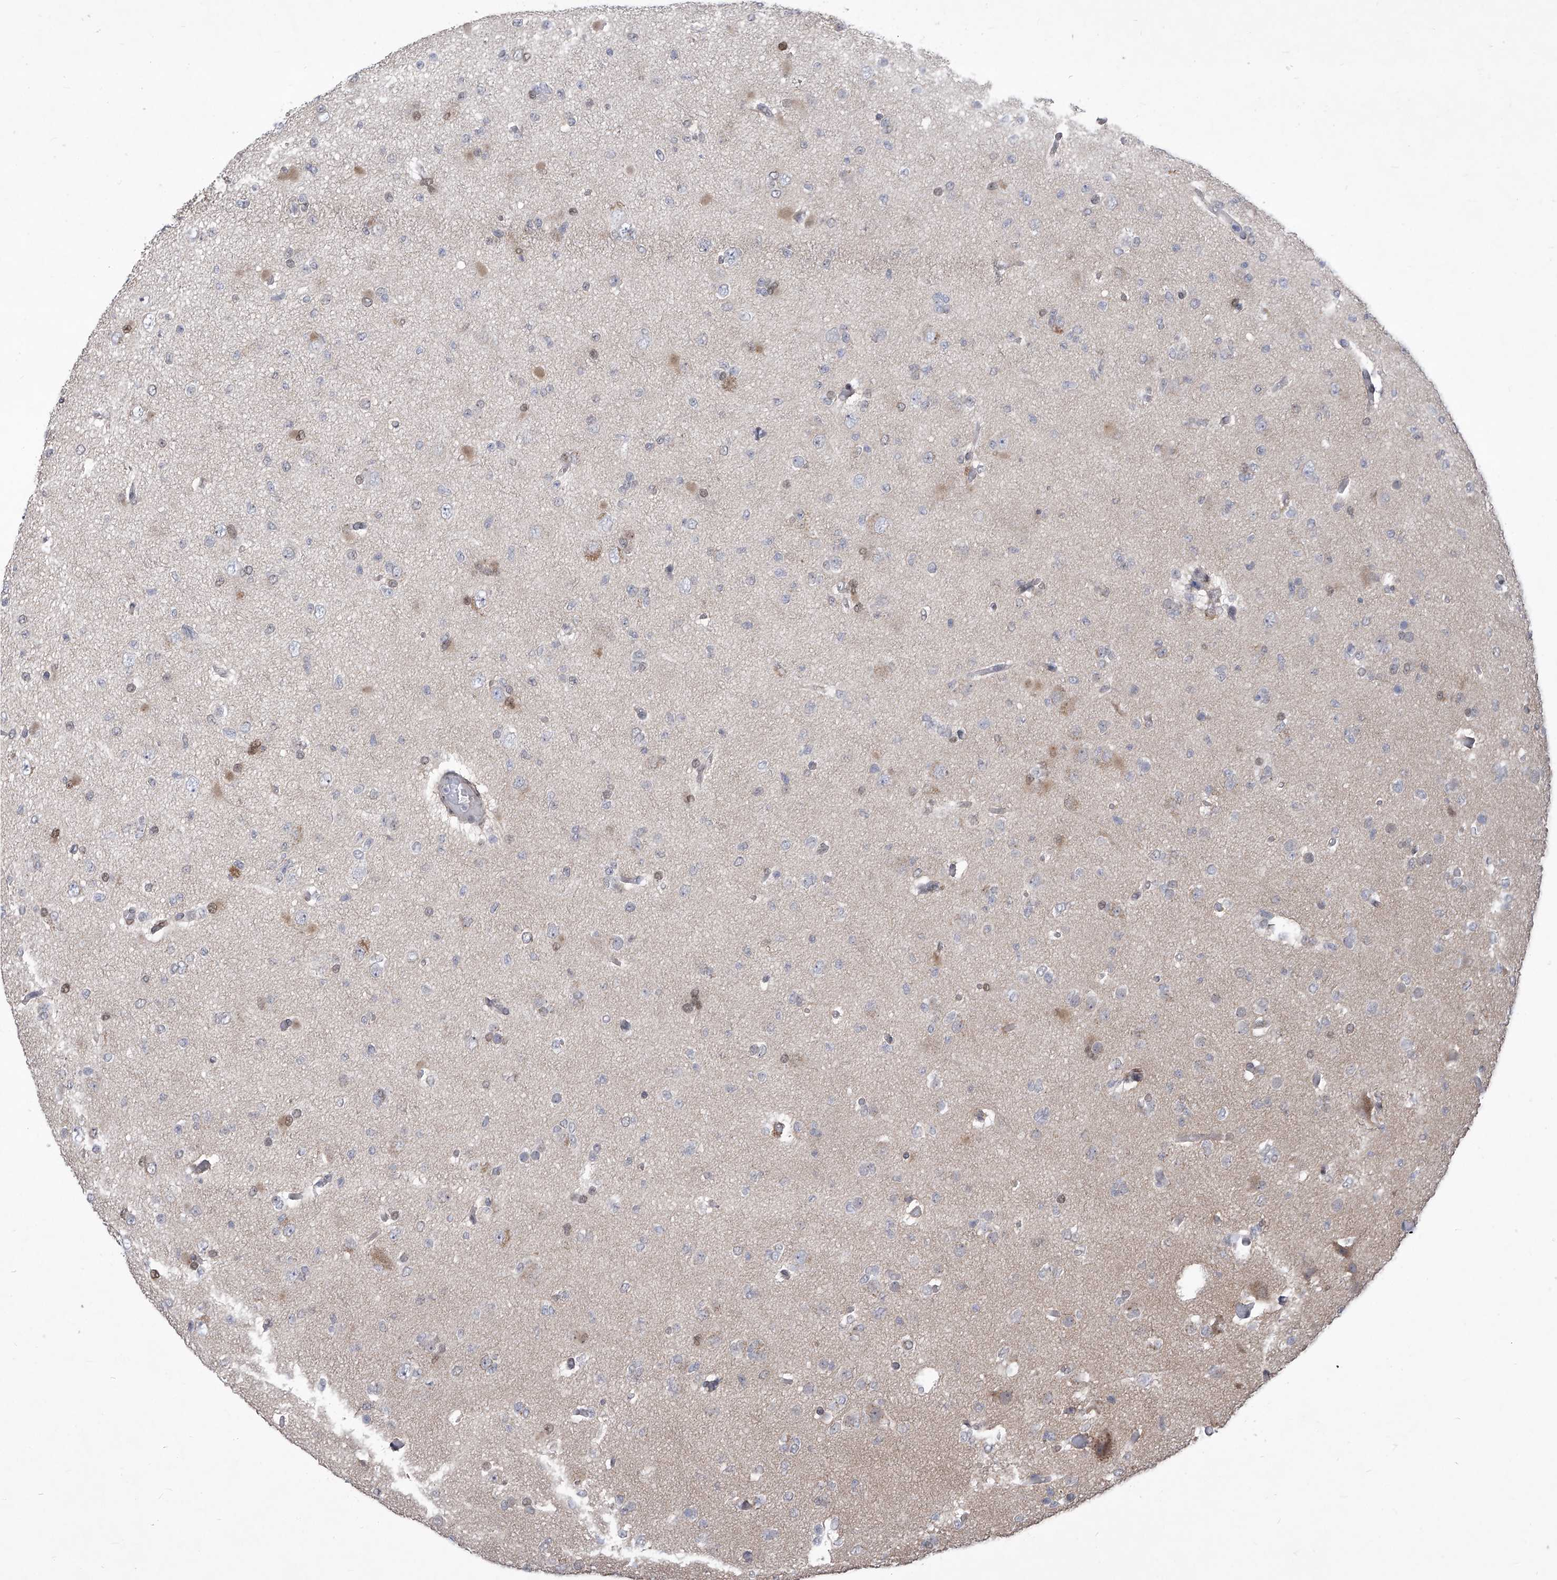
{"staining": {"intensity": "moderate", "quantity": "<25%", "location": "cytoplasmic/membranous,nuclear"}, "tissue": "glioma", "cell_type": "Tumor cells", "image_type": "cancer", "snomed": [{"axis": "morphology", "description": "Glioma, malignant, Low grade"}, {"axis": "topography", "description": "Brain"}], "caption": "Approximately <25% of tumor cells in human glioma exhibit moderate cytoplasmic/membranous and nuclear protein positivity as visualized by brown immunohistochemical staining.", "gene": "CETN2", "patient": {"sex": "female", "age": 22}}